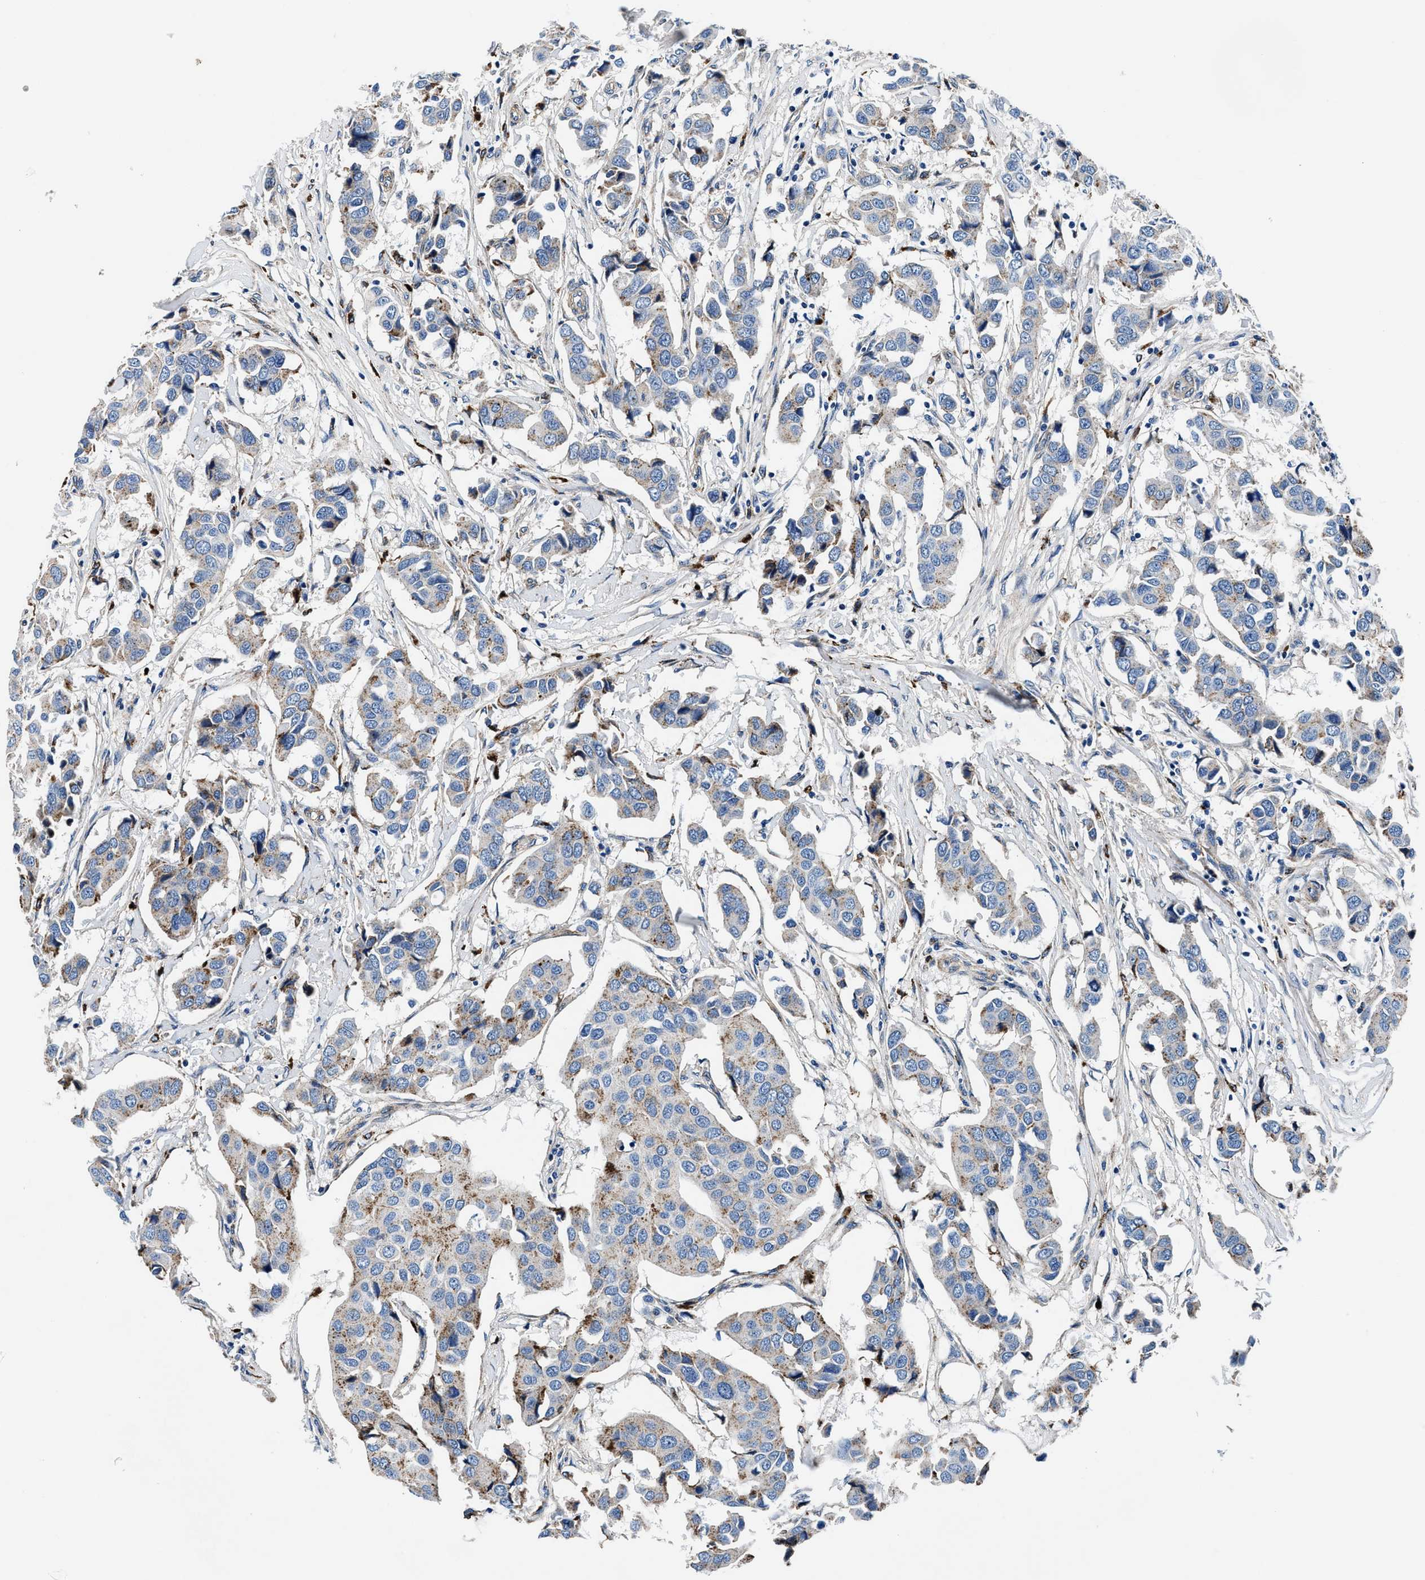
{"staining": {"intensity": "moderate", "quantity": "<25%", "location": "cytoplasmic/membranous"}, "tissue": "breast cancer", "cell_type": "Tumor cells", "image_type": "cancer", "snomed": [{"axis": "morphology", "description": "Duct carcinoma"}, {"axis": "topography", "description": "Breast"}], "caption": "Moderate cytoplasmic/membranous protein staining is identified in approximately <25% of tumor cells in breast infiltrating ductal carcinoma.", "gene": "DAG1", "patient": {"sex": "female", "age": 80}}